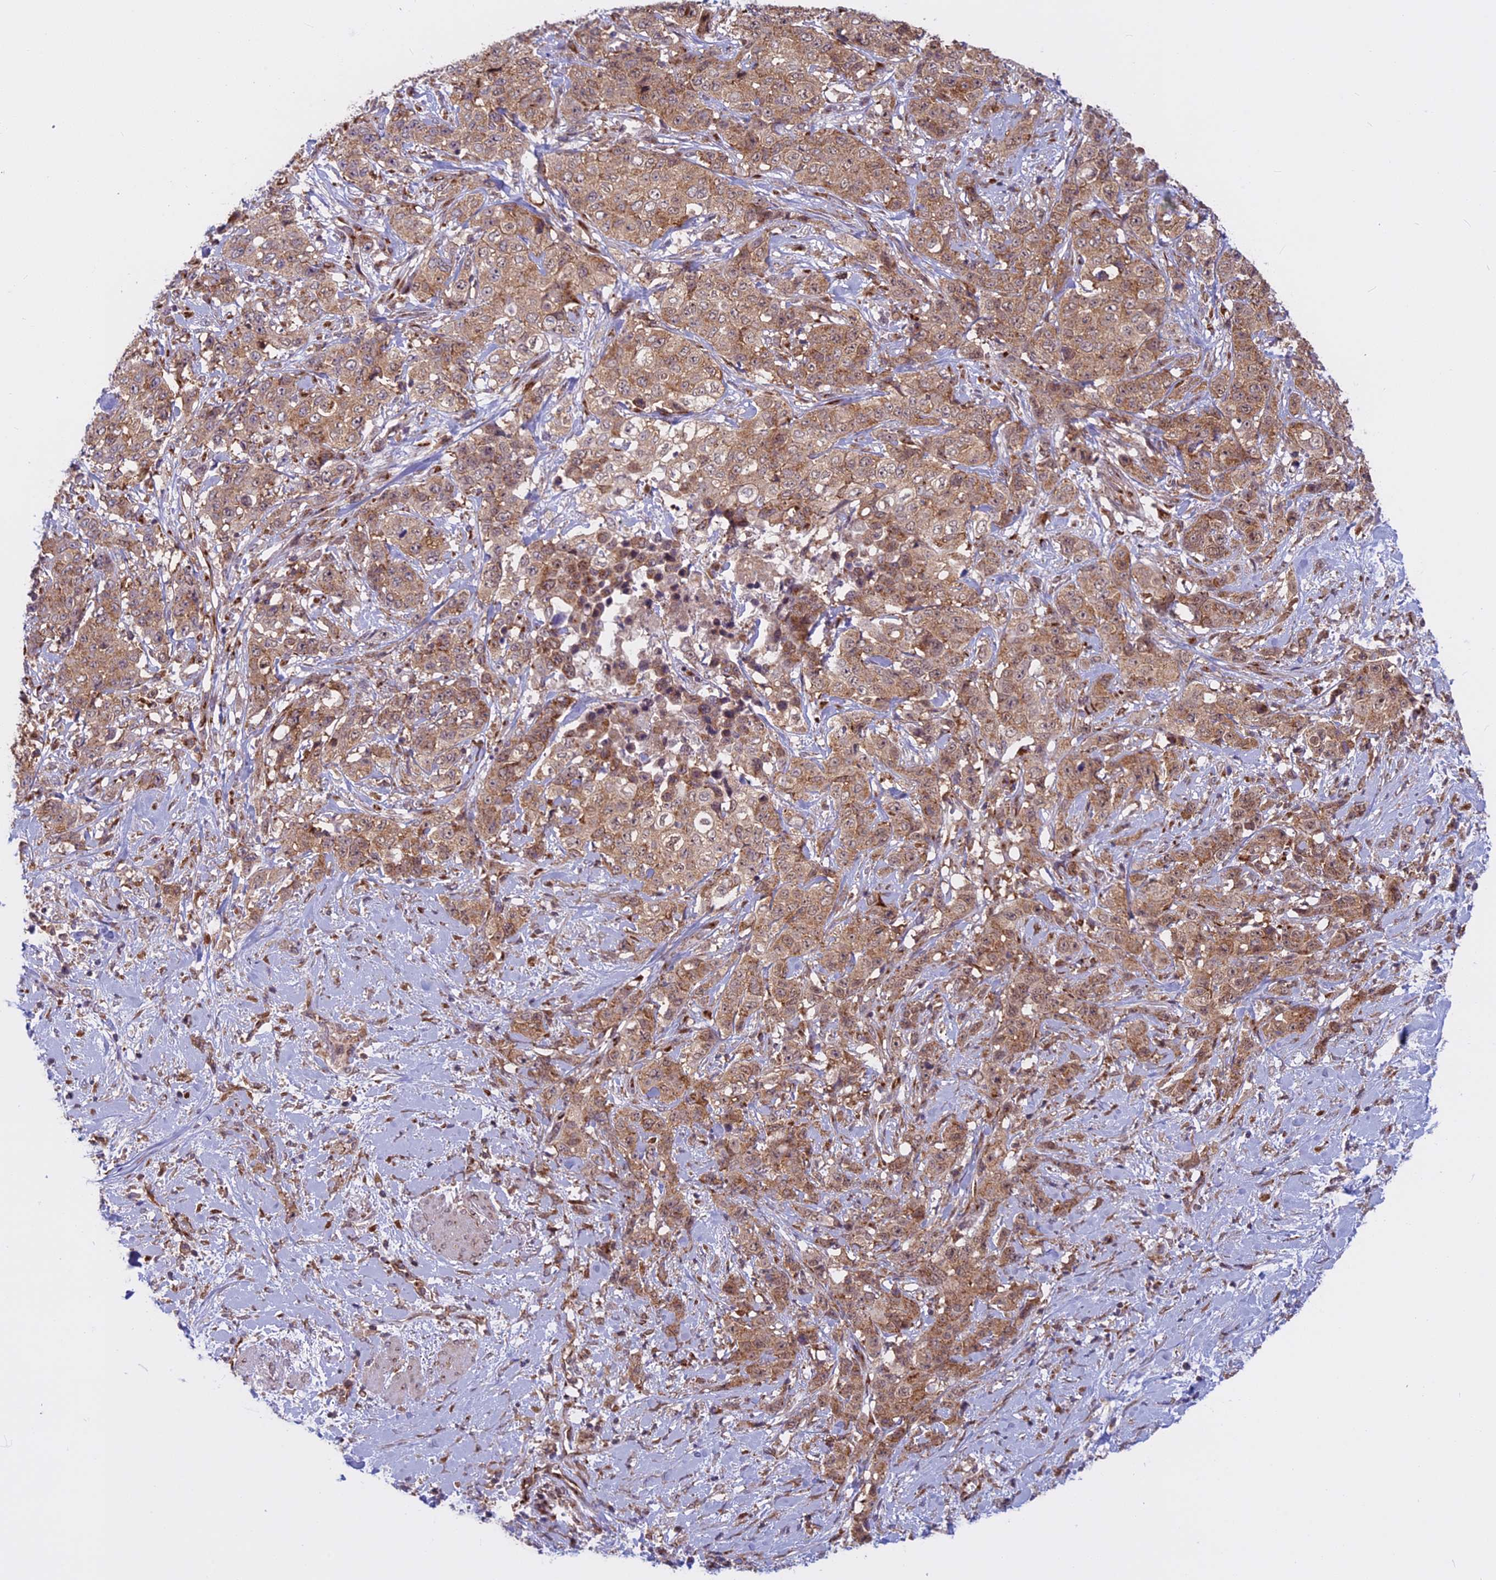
{"staining": {"intensity": "moderate", "quantity": ">75%", "location": "cytoplasmic/membranous"}, "tissue": "stomach cancer", "cell_type": "Tumor cells", "image_type": "cancer", "snomed": [{"axis": "morphology", "description": "Adenocarcinoma, NOS"}, {"axis": "topography", "description": "Stomach, upper"}], "caption": "Approximately >75% of tumor cells in adenocarcinoma (stomach) reveal moderate cytoplasmic/membranous protein staining as visualized by brown immunohistochemical staining.", "gene": "CLINT1", "patient": {"sex": "male", "age": 62}}